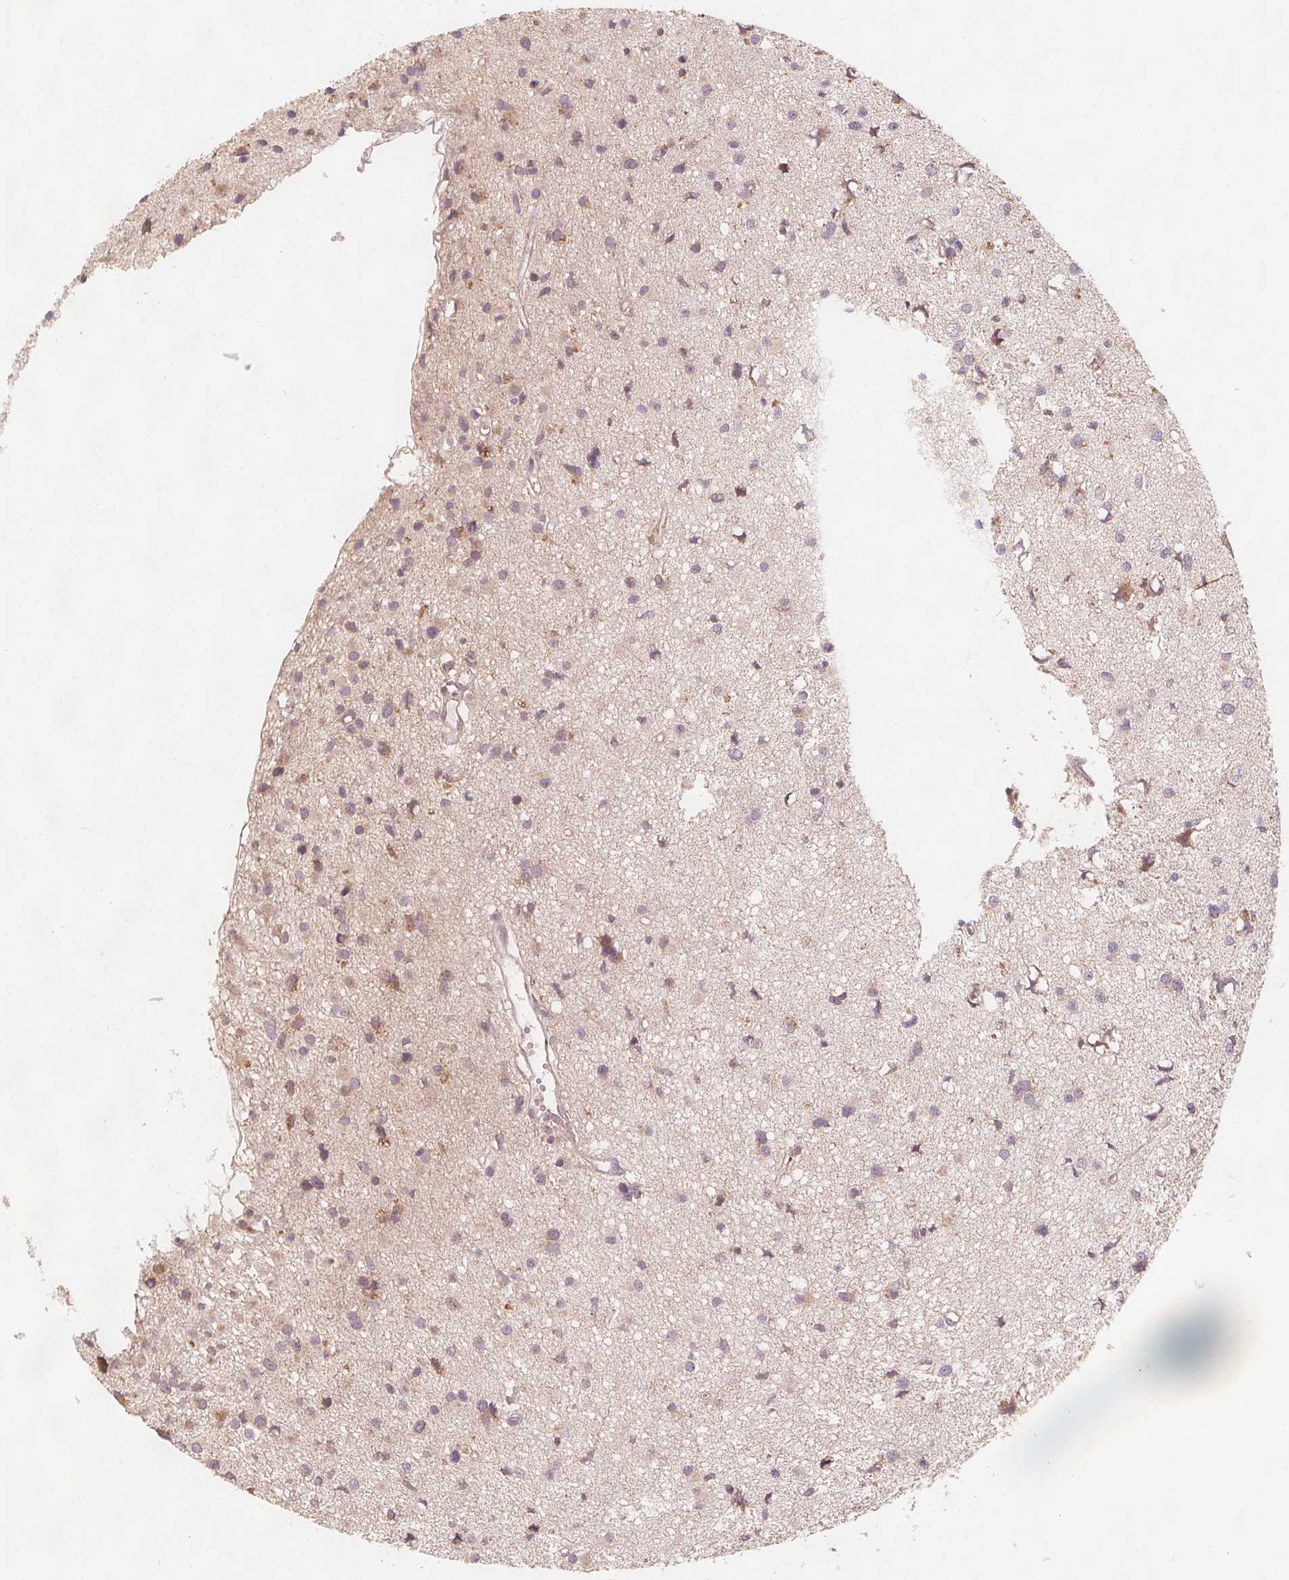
{"staining": {"intensity": "weak", "quantity": "<25%", "location": "cytoplasmic/membranous"}, "tissue": "glioma", "cell_type": "Tumor cells", "image_type": "cancer", "snomed": [{"axis": "morphology", "description": "Glioma, malignant, High grade"}, {"axis": "topography", "description": "Brain"}], "caption": "Tumor cells are negative for protein expression in human glioma.", "gene": "NCSTN", "patient": {"sex": "male", "age": 54}}